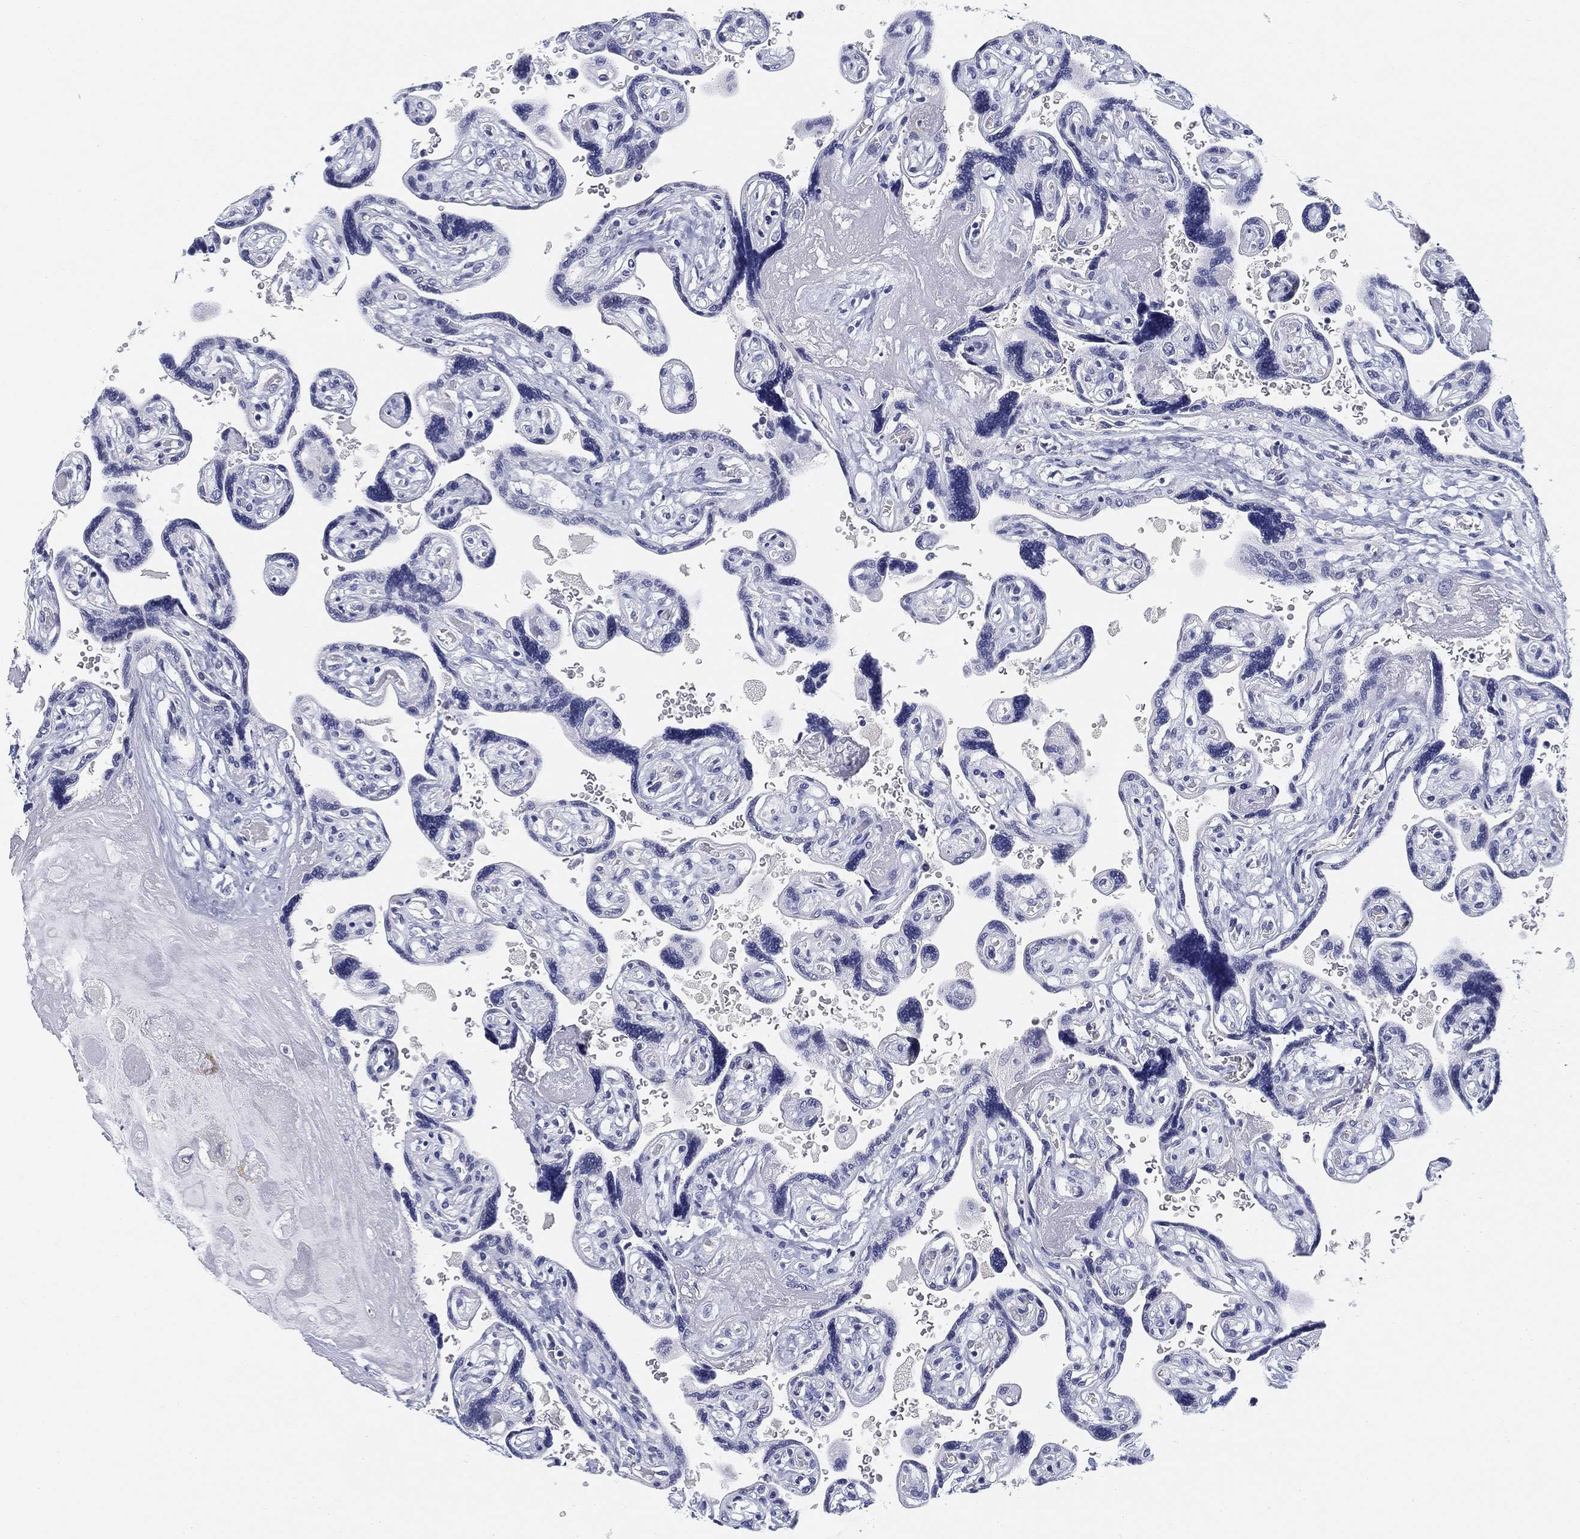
{"staining": {"intensity": "negative", "quantity": "none", "location": "none"}, "tissue": "placenta", "cell_type": "Decidual cells", "image_type": "normal", "snomed": [{"axis": "morphology", "description": "Normal tissue, NOS"}, {"axis": "topography", "description": "Placenta"}], "caption": "Protein analysis of unremarkable placenta displays no significant expression in decidual cells.", "gene": "SLC2A5", "patient": {"sex": "female", "age": 32}}